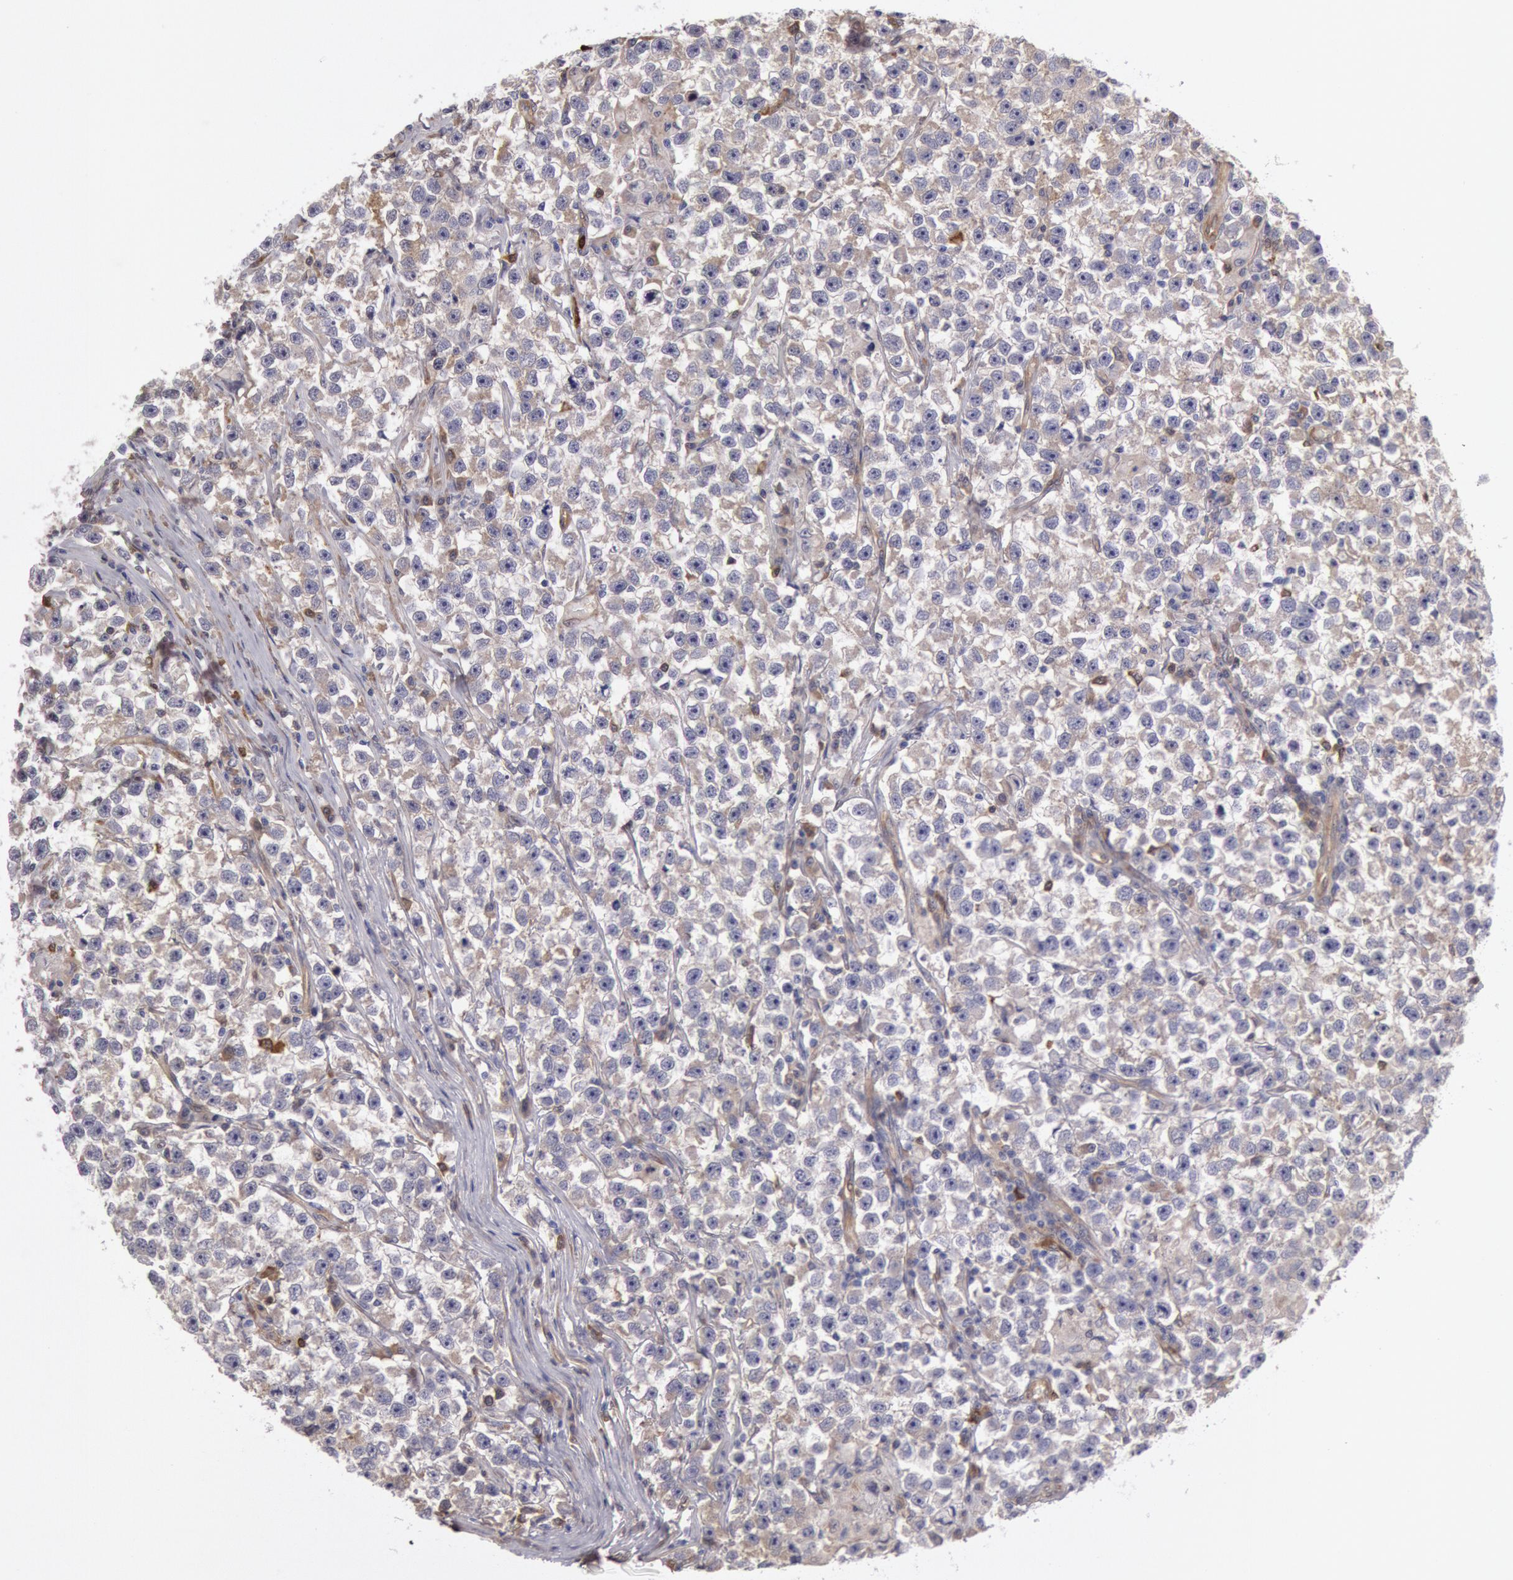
{"staining": {"intensity": "negative", "quantity": "none", "location": "none"}, "tissue": "testis cancer", "cell_type": "Tumor cells", "image_type": "cancer", "snomed": [{"axis": "morphology", "description": "Seminoma, NOS"}, {"axis": "topography", "description": "Testis"}], "caption": "An IHC photomicrograph of testis cancer is shown. There is no staining in tumor cells of testis cancer.", "gene": "CCDC50", "patient": {"sex": "male", "age": 33}}